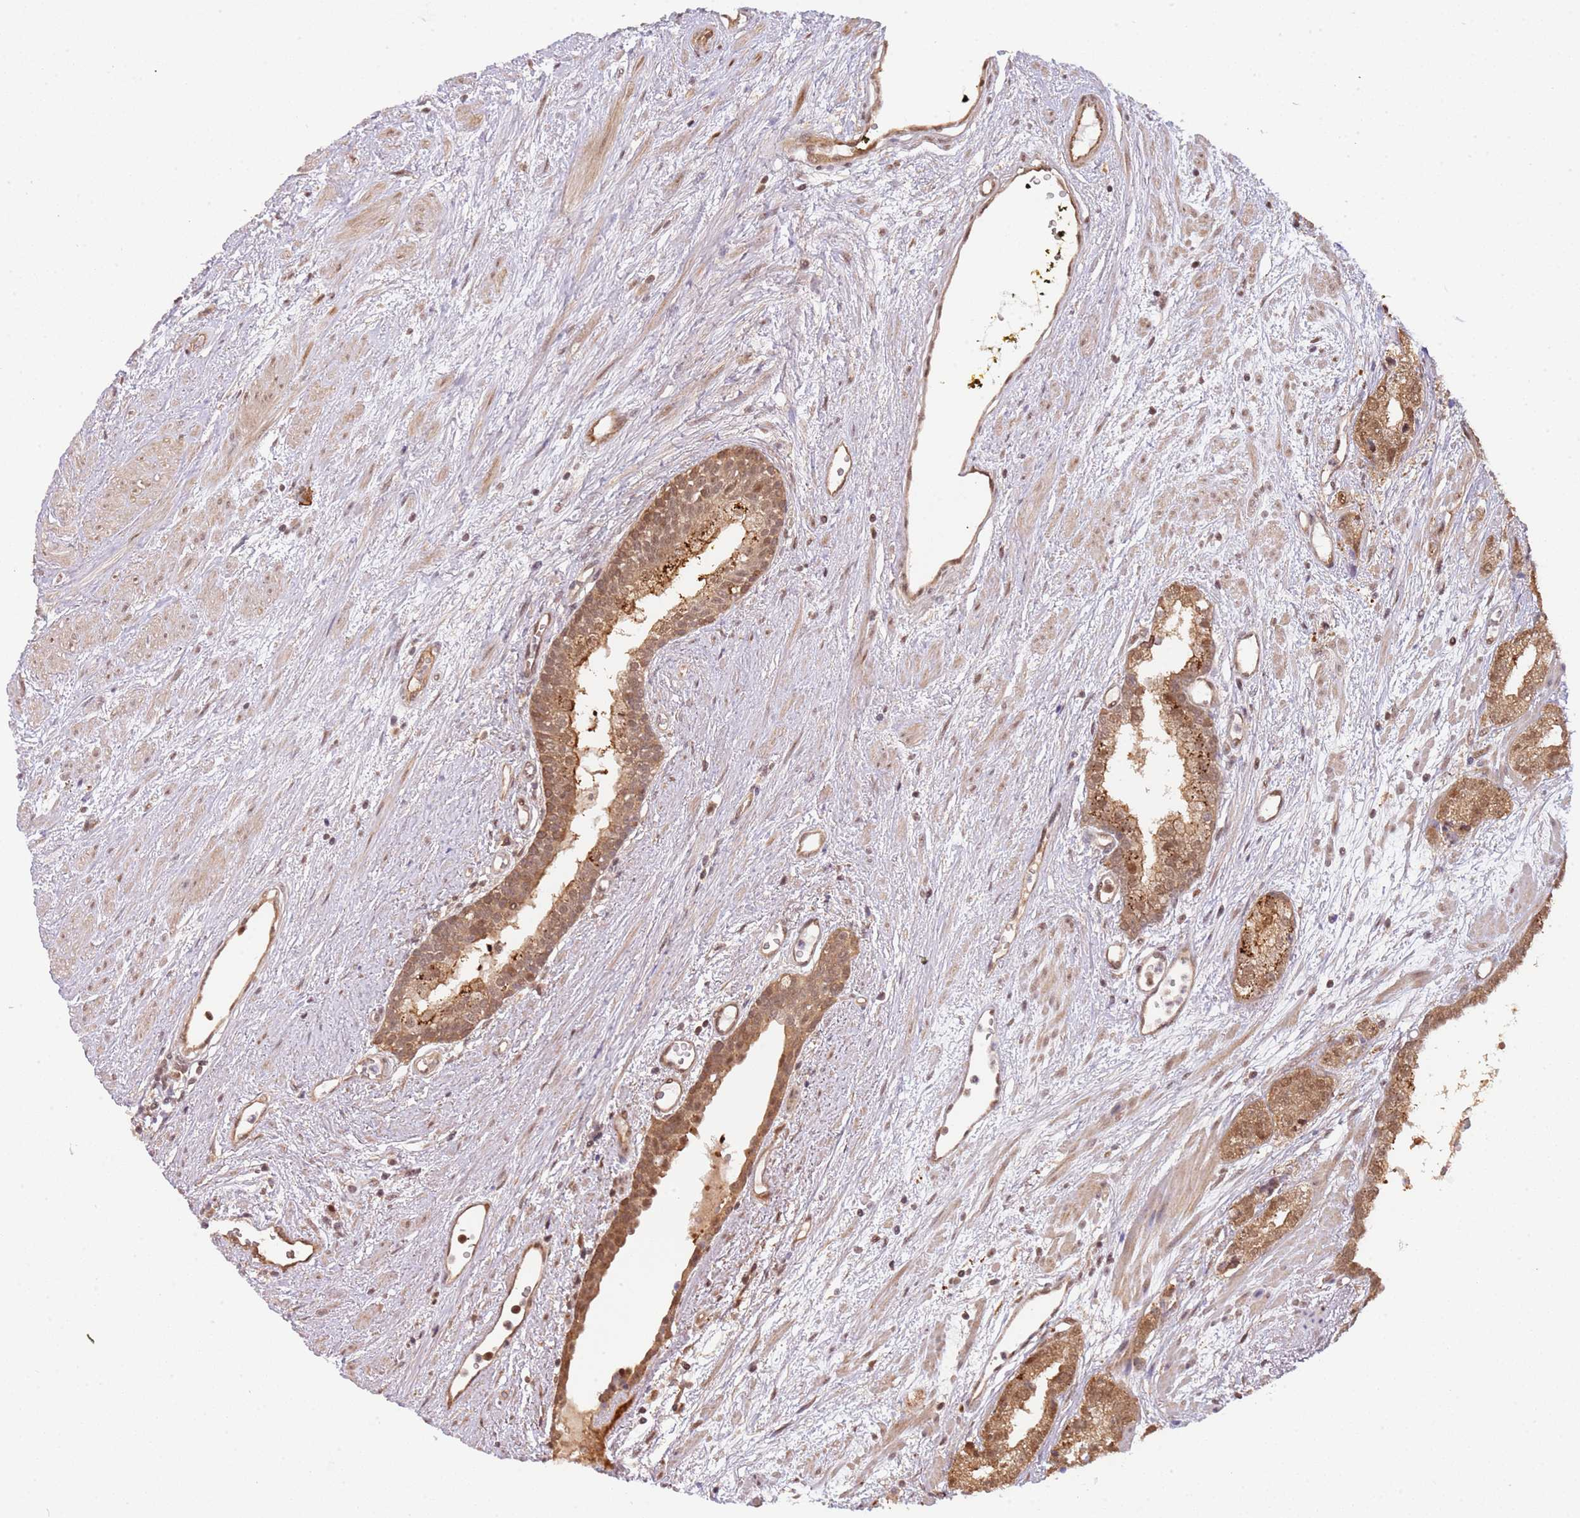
{"staining": {"intensity": "moderate", "quantity": ">75%", "location": "cytoplasmic/membranous,nuclear"}, "tissue": "prostate cancer", "cell_type": "Tumor cells", "image_type": "cancer", "snomed": [{"axis": "morphology", "description": "Adenocarcinoma, High grade"}, {"axis": "topography", "description": "Prostate"}], "caption": "IHC of prostate cancer (adenocarcinoma (high-grade)) shows medium levels of moderate cytoplasmic/membranous and nuclear expression in approximately >75% of tumor cells.", "gene": "PLSCR5", "patient": {"sex": "male", "age": 71}}